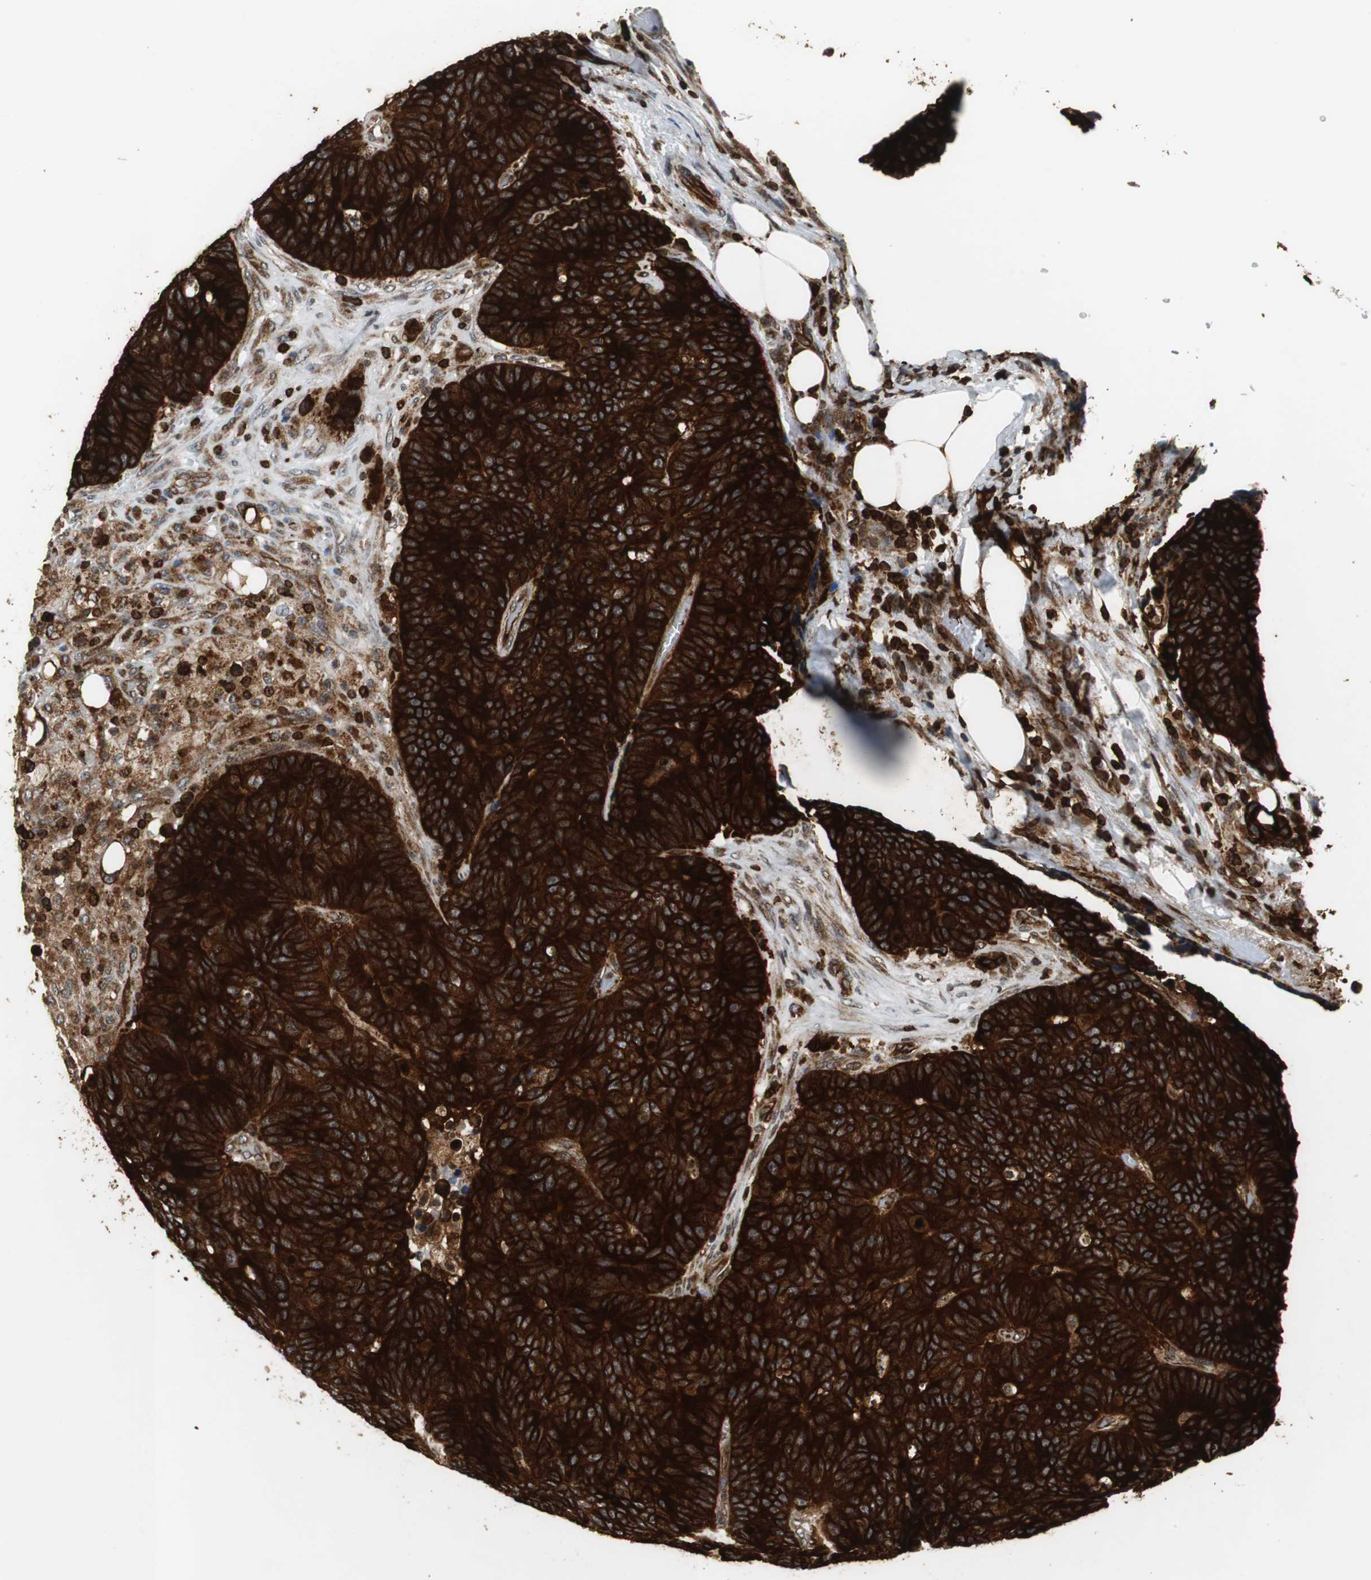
{"staining": {"intensity": "strong", "quantity": ">75%", "location": "cytoplasmic/membranous"}, "tissue": "colorectal cancer", "cell_type": "Tumor cells", "image_type": "cancer", "snomed": [{"axis": "morphology", "description": "Adenocarcinoma, NOS"}, {"axis": "topography", "description": "Colon"}], "caption": "A histopathology image of colorectal cancer stained for a protein exhibits strong cytoplasmic/membranous brown staining in tumor cells.", "gene": "TUBA4A", "patient": {"sex": "female", "age": 86}}